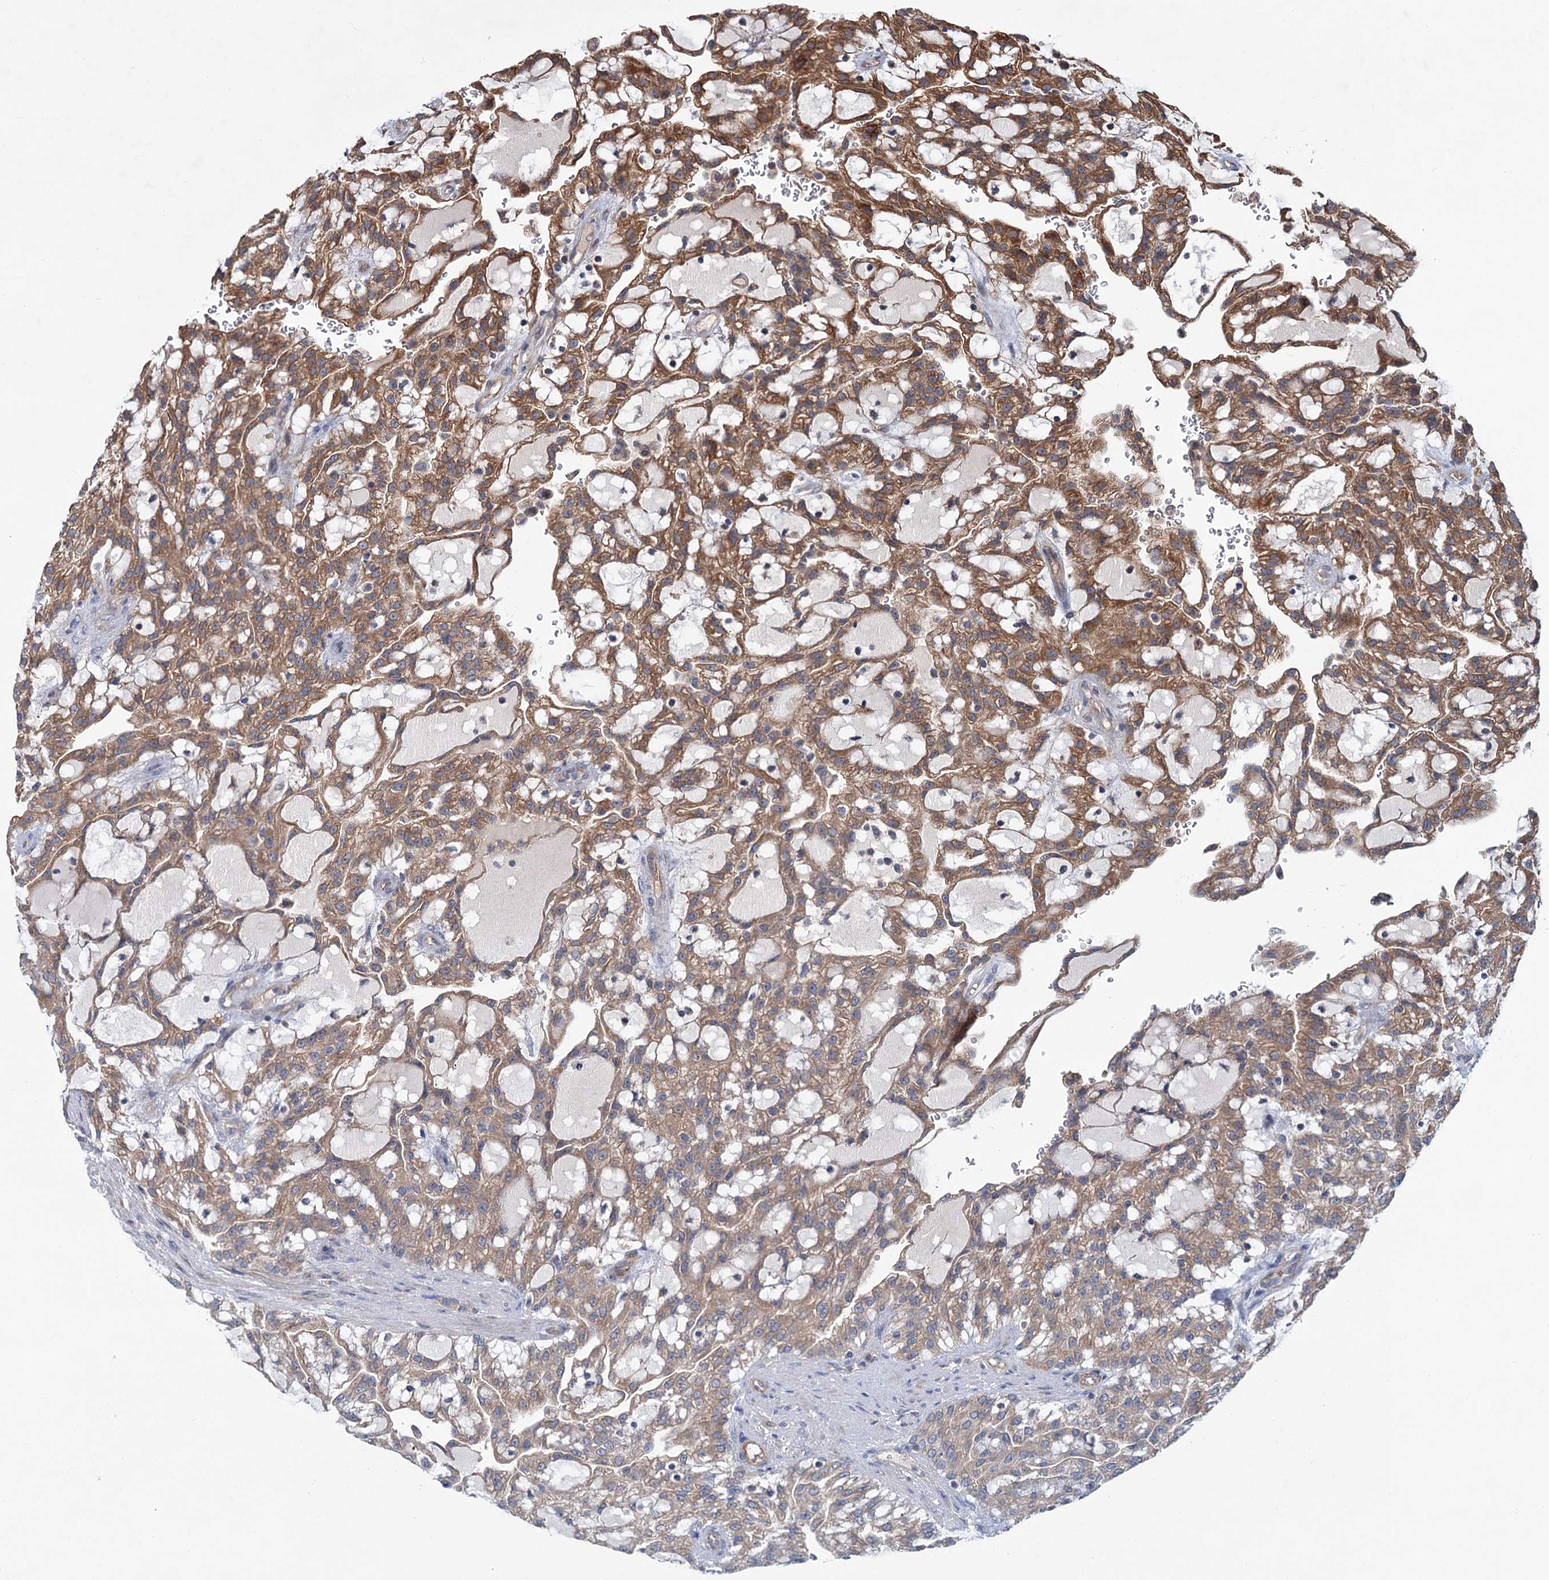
{"staining": {"intensity": "moderate", "quantity": ">75%", "location": "cytoplasmic/membranous"}, "tissue": "renal cancer", "cell_type": "Tumor cells", "image_type": "cancer", "snomed": [{"axis": "morphology", "description": "Adenocarcinoma, NOS"}, {"axis": "topography", "description": "Kidney"}], "caption": "Moderate cytoplasmic/membranous staining for a protein is present in approximately >75% of tumor cells of renal adenocarcinoma using IHC.", "gene": "MTRR", "patient": {"sex": "male", "age": 63}}